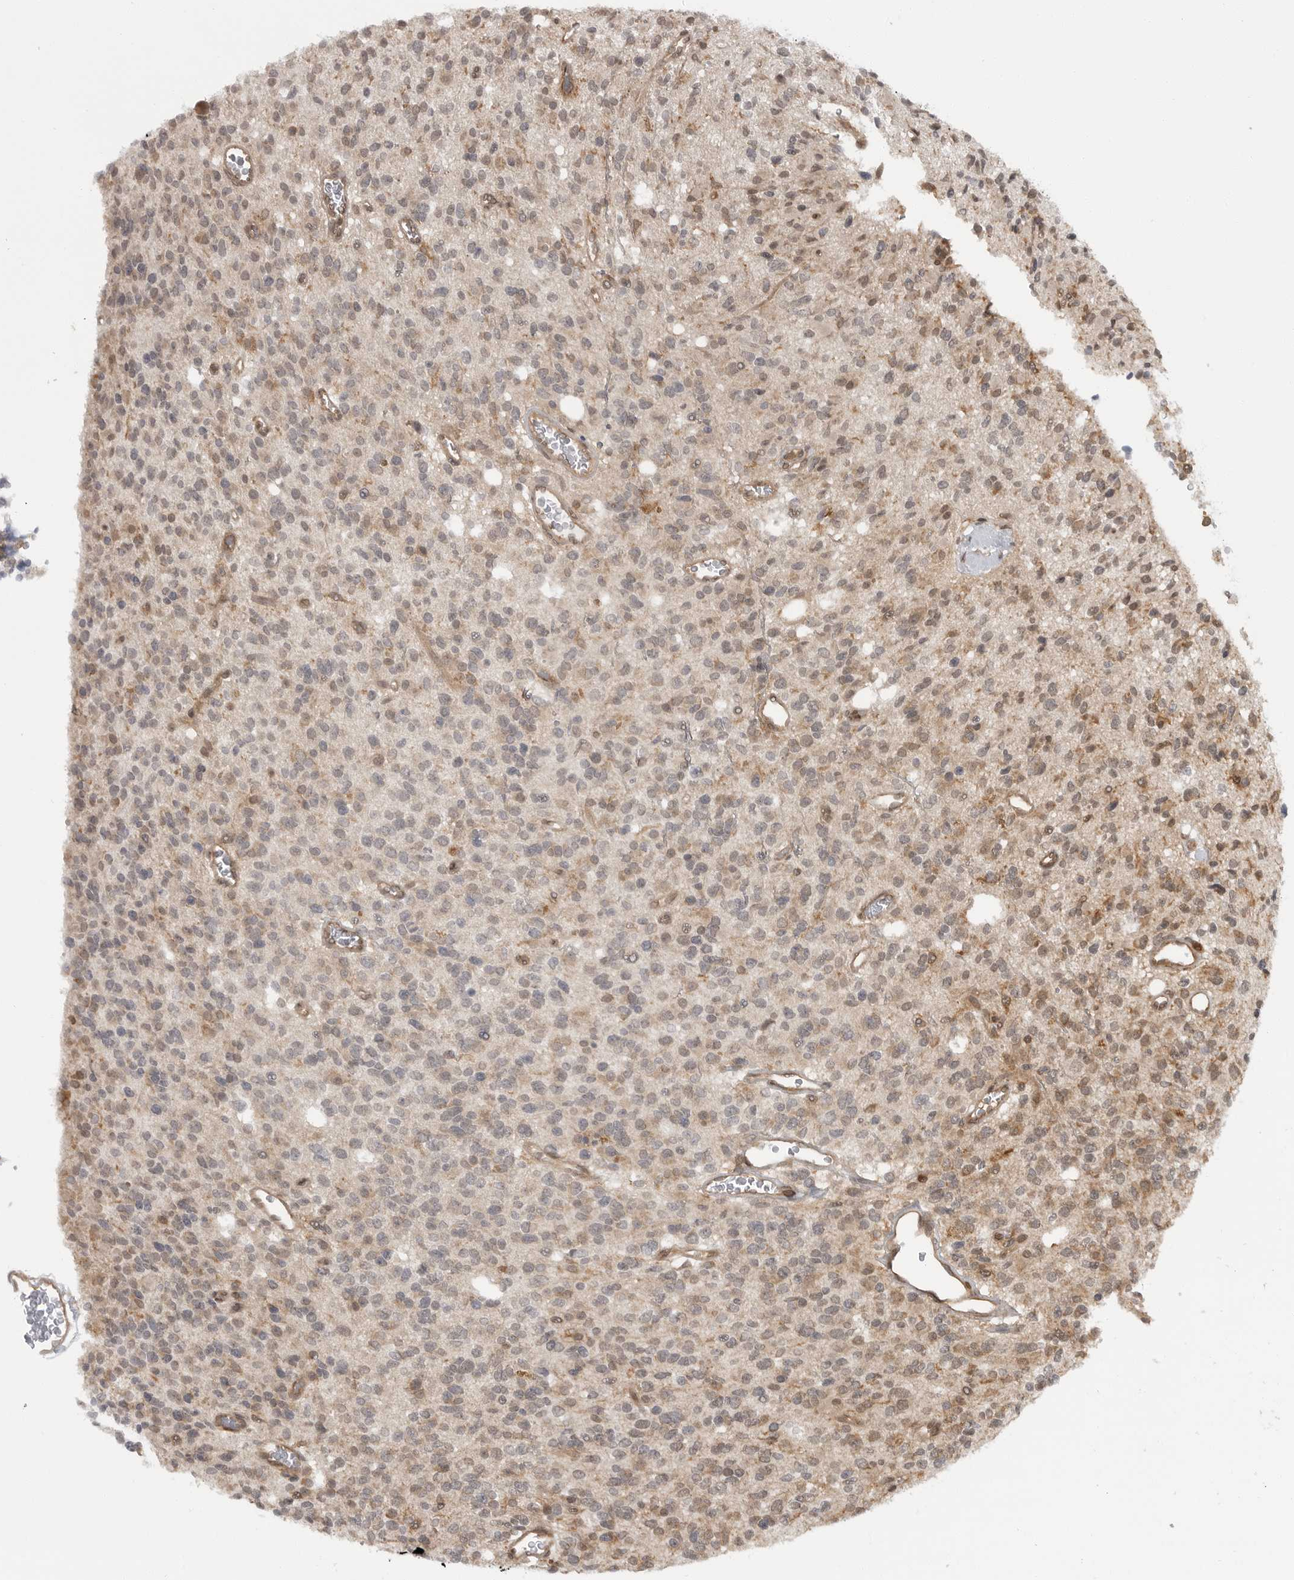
{"staining": {"intensity": "weak", "quantity": "<25%", "location": "cytoplasmic/membranous"}, "tissue": "glioma", "cell_type": "Tumor cells", "image_type": "cancer", "snomed": [{"axis": "morphology", "description": "Glioma, malignant, High grade"}, {"axis": "topography", "description": "Brain"}], "caption": "IHC image of neoplastic tissue: human high-grade glioma (malignant) stained with DAB (3,3'-diaminobenzidine) shows no significant protein positivity in tumor cells.", "gene": "SZRD1", "patient": {"sex": "male", "age": 34}}